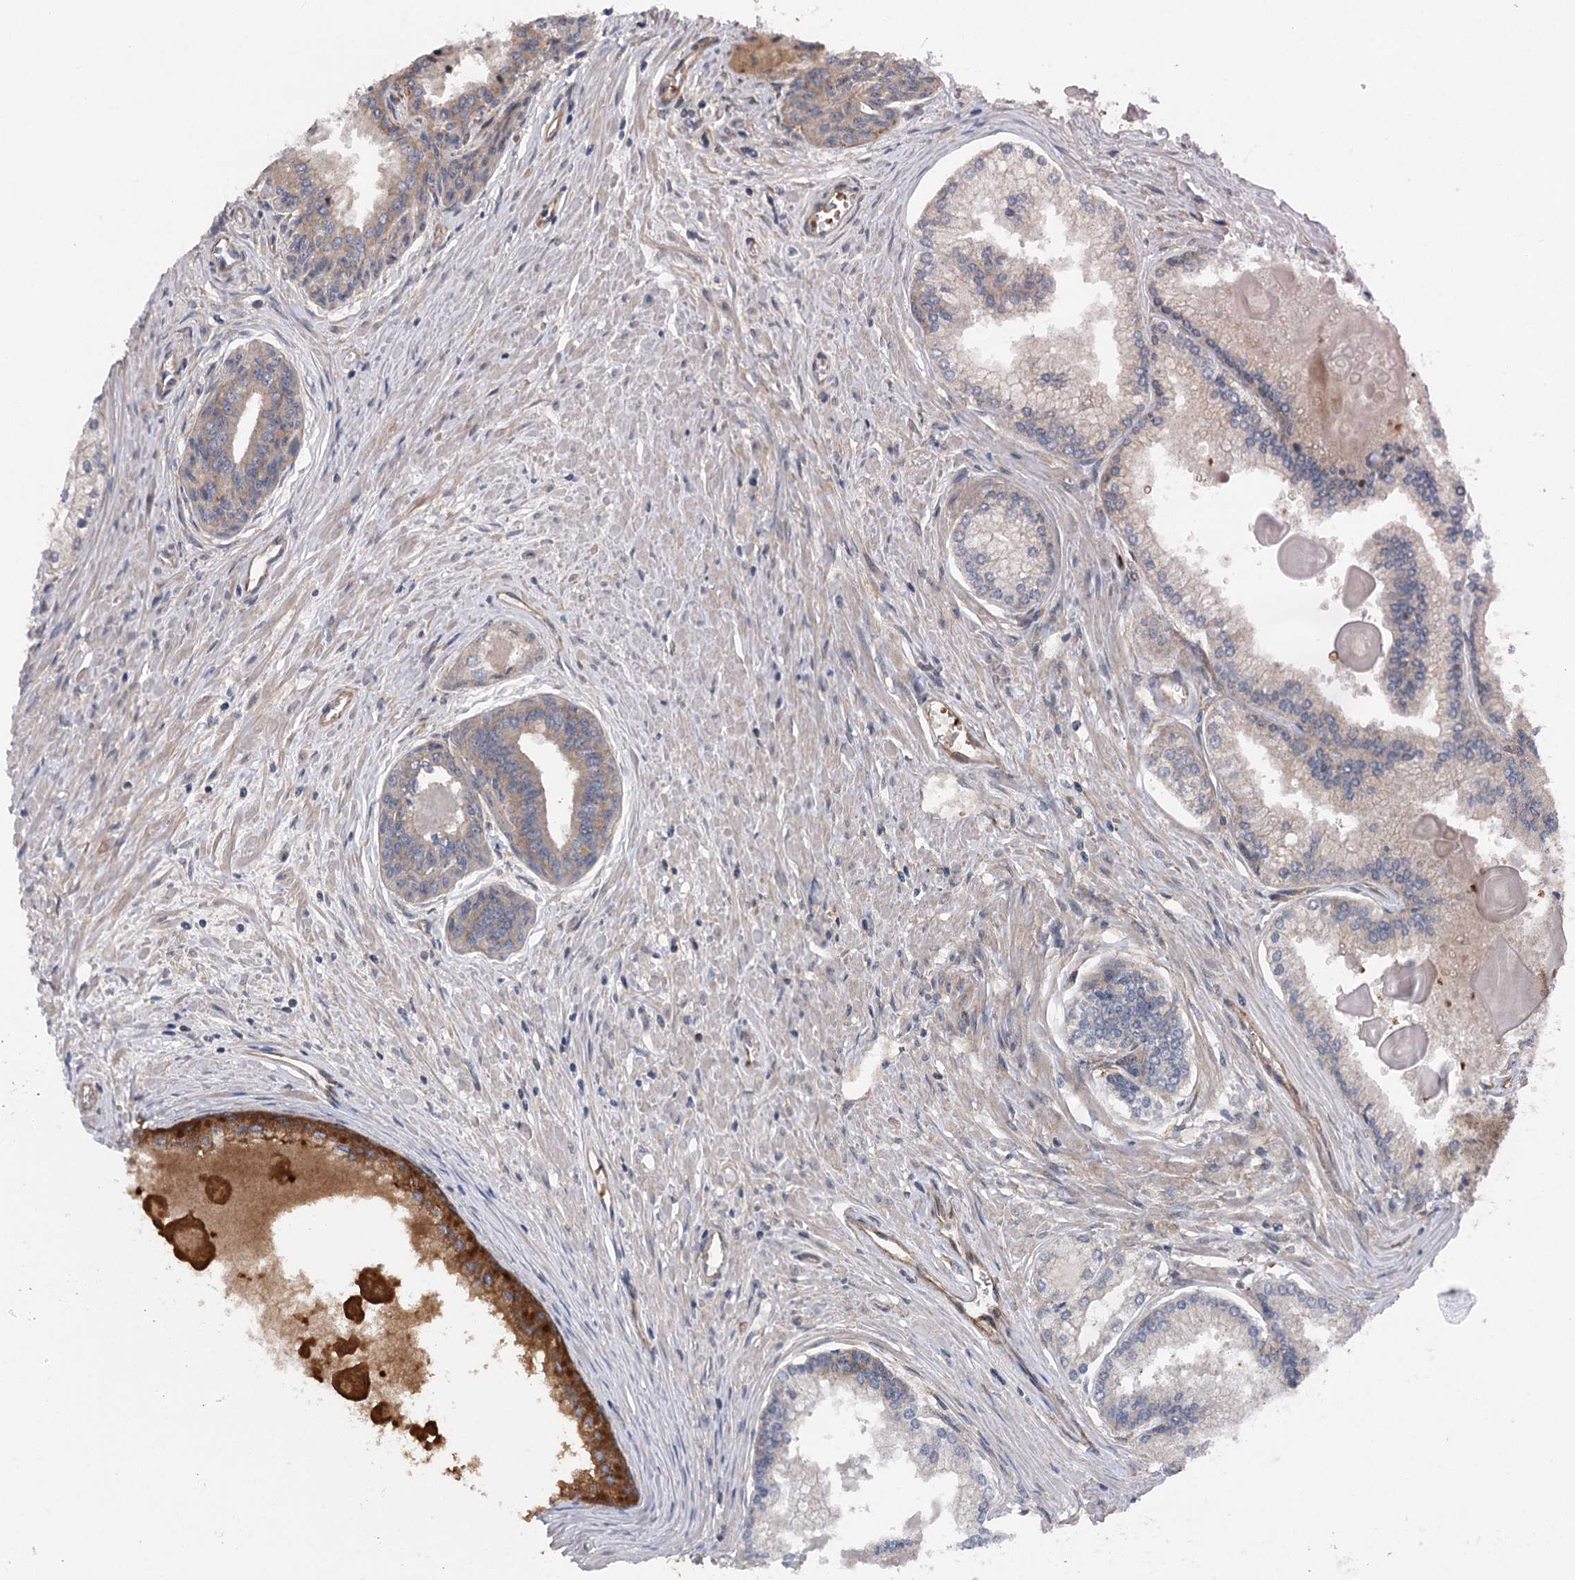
{"staining": {"intensity": "strong", "quantity": "<25%", "location": "cytoplasmic/membranous"}, "tissue": "prostate cancer", "cell_type": "Tumor cells", "image_type": "cancer", "snomed": [{"axis": "morphology", "description": "Adenocarcinoma, High grade"}, {"axis": "topography", "description": "Prostate"}], "caption": "Protein staining of prostate adenocarcinoma (high-grade) tissue demonstrates strong cytoplasmic/membranous staining in approximately <25% of tumor cells. Using DAB (3,3'-diaminobenzidine) (brown) and hematoxylin (blue) stains, captured at high magnification using brightfield microscopy.", "gene": "IQSEC1", "patient": {"sex": "male", "age": 68}}